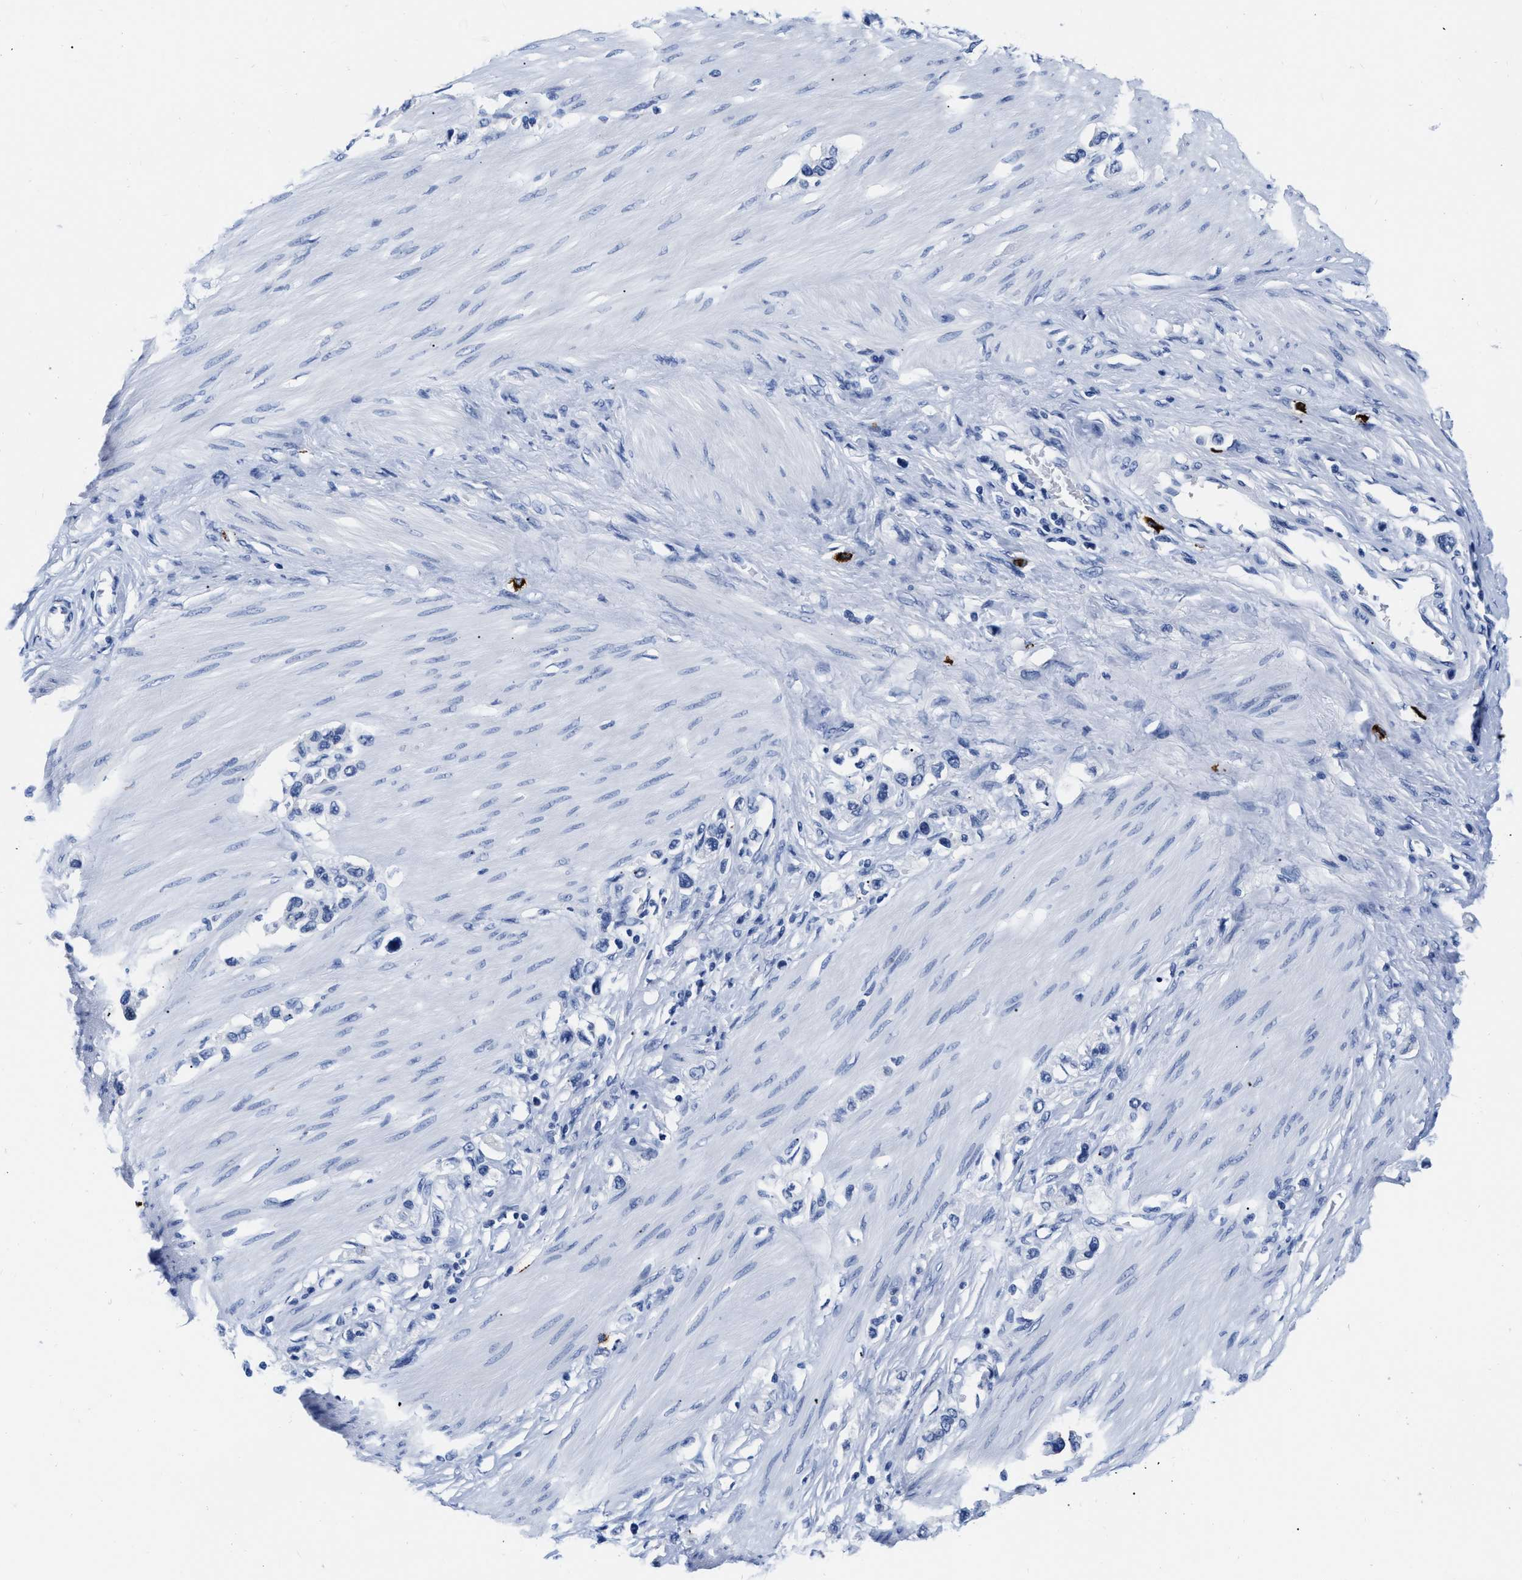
{"staining": {"intensity": "negative", "quantity": "none", "location": "none"}, "tissue": "stomach cancer", "cell_type": "Tumor cells", "image_type": "cancer", "snomed": [{"axis": "morphology", "description": "Adenocarcinoma, NOS"}, {"axis": "topography", "description": "Stomach"}], "caption": "Immunohistochemical staining of human stomach cancer reveals no significant positivity in tumor cells.", "gene": "CER1", "patient": {"sex": "female", "age": 65}}